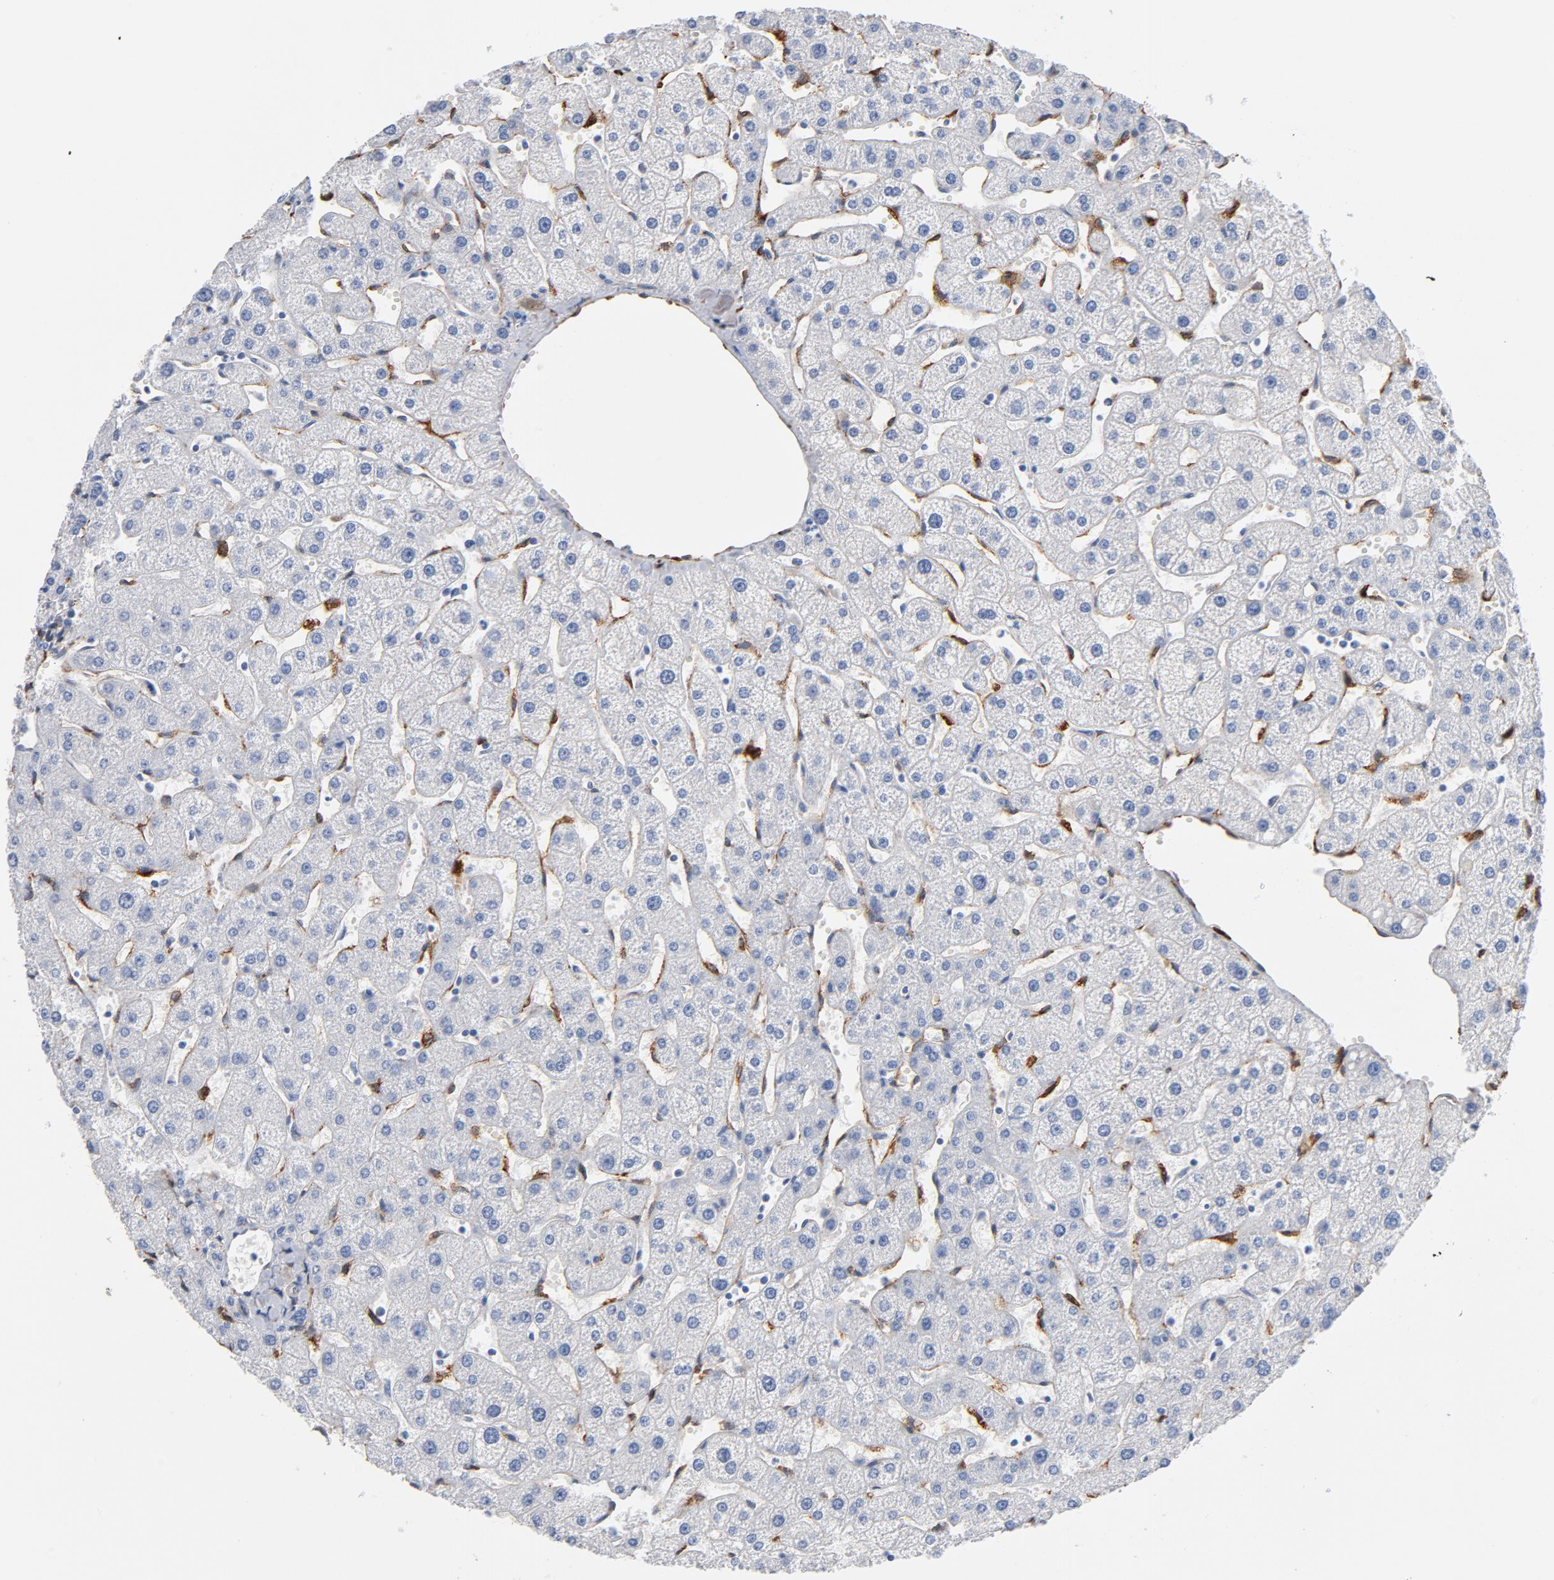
{"staining": {"intensity": "negative", "quantity": "none", "location": "none"}, "tissue": "liver", "cell_type": "Cholangiocytes", "image_type": "normal", "snomed": [{"axis": "morphology", "description": "Normal tissue, NOS"}, {"axis": "topography", "description": "Liver"}], "caption": "High magnification brightfield microscopy of benign liver stained with DAB (brown) and counterstained with hematoxylin (blue): cholangiocytes show no significant staining. (Brightfield microscopy of DAB immunohistochemistry at high magnification).", "gene": "SERPINH1", "patient": {"sex": "male", "age": 67}}